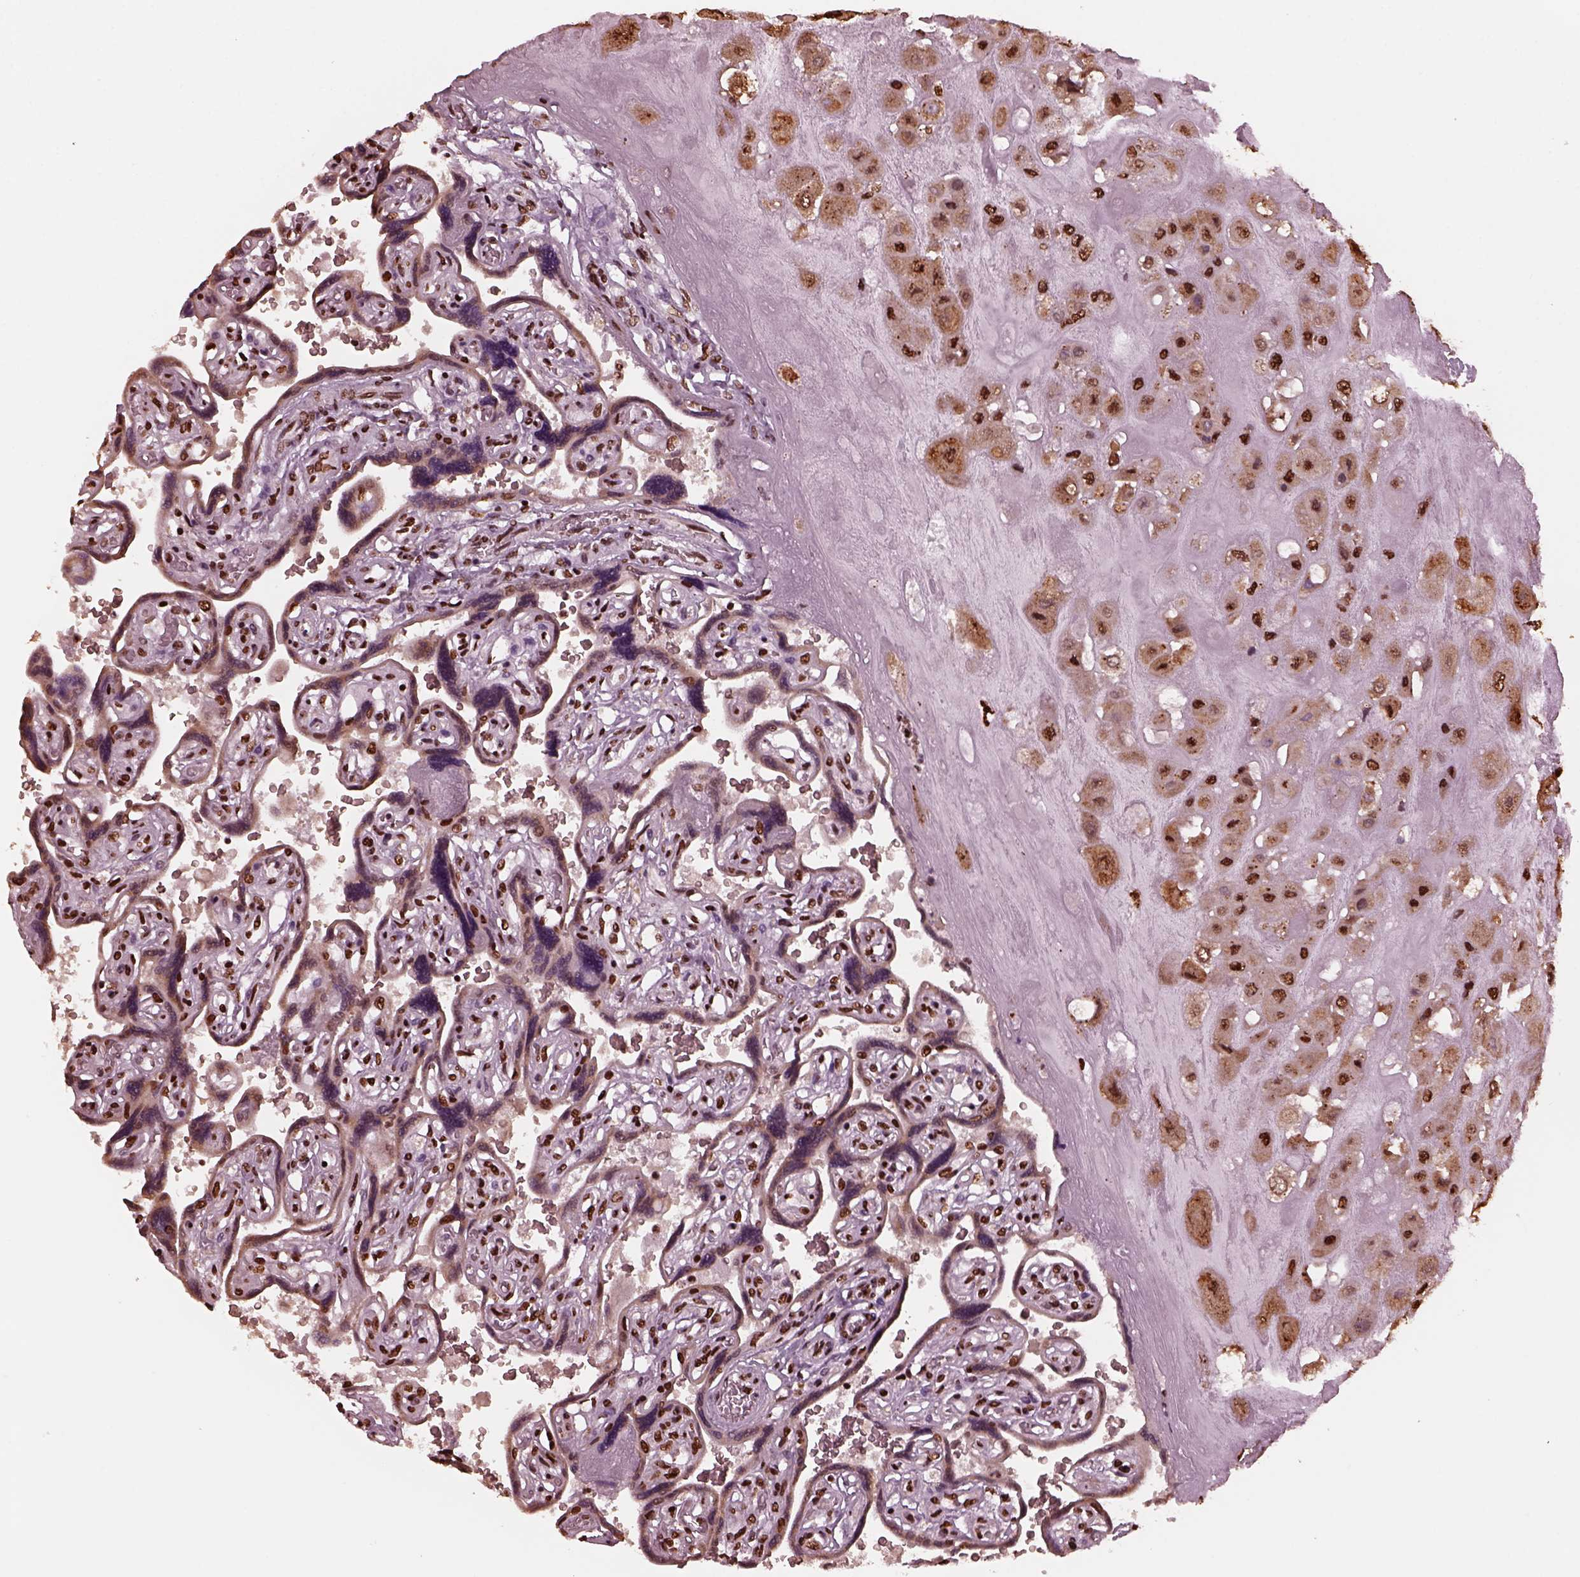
{"staining": {"intensity": "strong", "quantity": "25%-75%", "location": "nuclear"}, "tissue": "placenta", "cell_type": "Decidual cells", "image_type": "normal", "snomed": [{"axis": "morphology", "description": "Normal tissue, NOS"}, {"axis": "topography", "description": "Placenta"}], "caption": "Strong nuclear protein expression is seen in approximately 25%-75% of decidual cells in placenta. The staining was performed using DAB (3,3'-diaminobenzidine), with brown indicating positive protein expression. Nuclei are stained blue with hematoxylin.", "gene": "NSD1", "patient": {"sex": "female", "age": 32}}